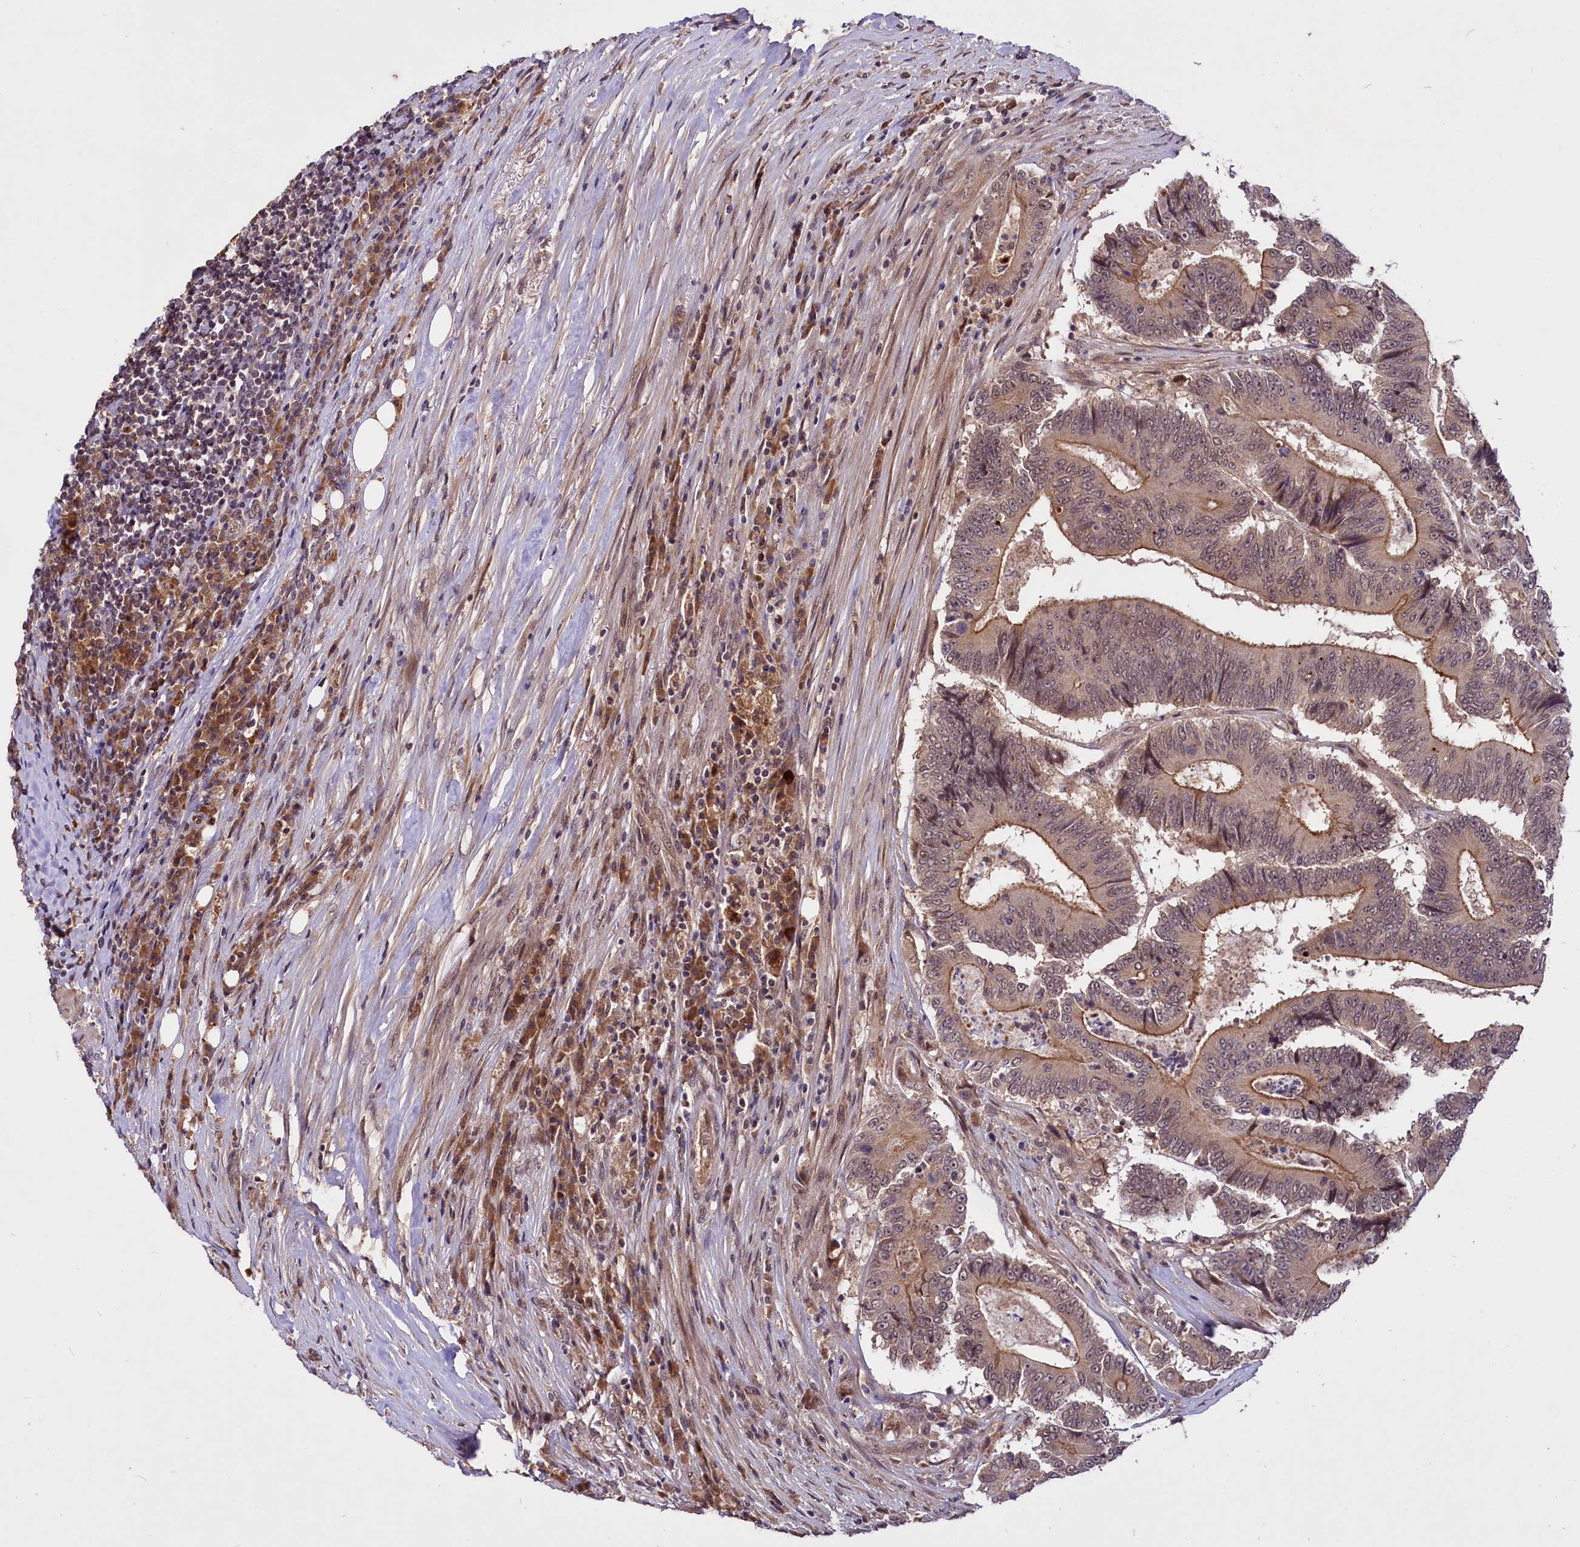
{"staining": {"intensity": "moderate", "quantity": "25%-75%", "location": "cytoplasmic/membranous,nuclear"}, "tissue": "colorectal cancer", "cell_type": "Tumor cells", "image_type": "cancer", "snomed": [{"axis": "morphology", "description": "Adenocarcinoma, NOS"}, {"axis": "topography", "description": "Colon"}], "caption": "Adenocarcinoma (colorectal) stained with DAB (3,3'-diaminobenzidine) IHC displays medium levels of moderate cytoplasmic/membranous and nuclear positivity in approximately 25%-75% of tumor cells.", "gene": "UBE3A", "patient": {"sex": "male", "age": 83}}